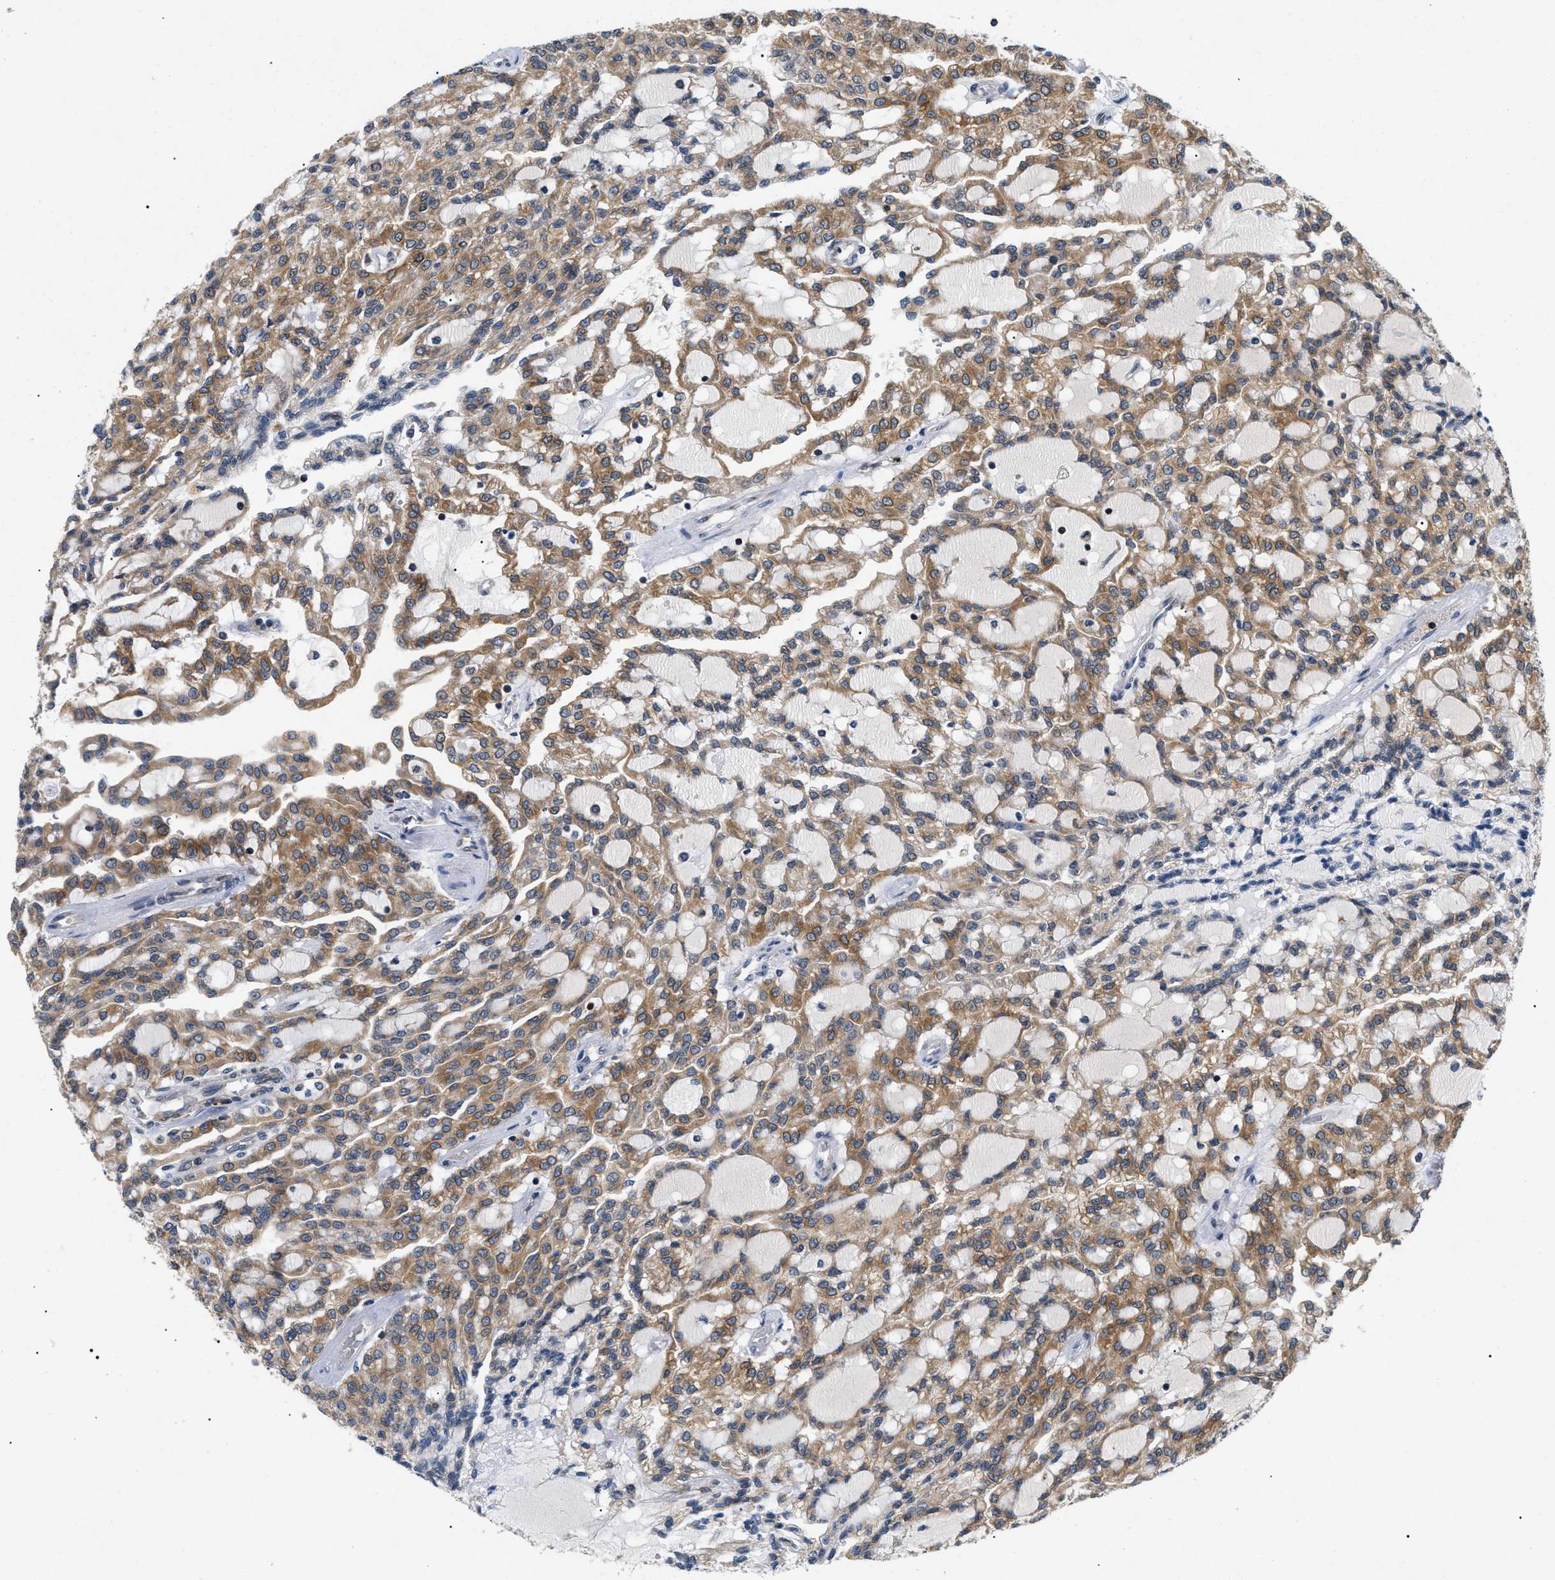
{"staining": {"intensity": "moderate", "quantity": ">75%", "location": "cytoplasmic/membranous"}, "tissue": "renal cancer", "cell_type": "Tumor cells", "image_type": "cancer", "snomed": [{"axis": "morphology", "description": "Adenocarcinoma, NOS"}, {"axis": "topography", "description": "Kidney"}], "caption": "Tumor cells display medium levels of moderate cytoplasmic/membranous positivity in about >75% of cells in adenocarcinoma (renal).", "gene": "DERL1", "patient": {"sex": "male", "age": 63}}